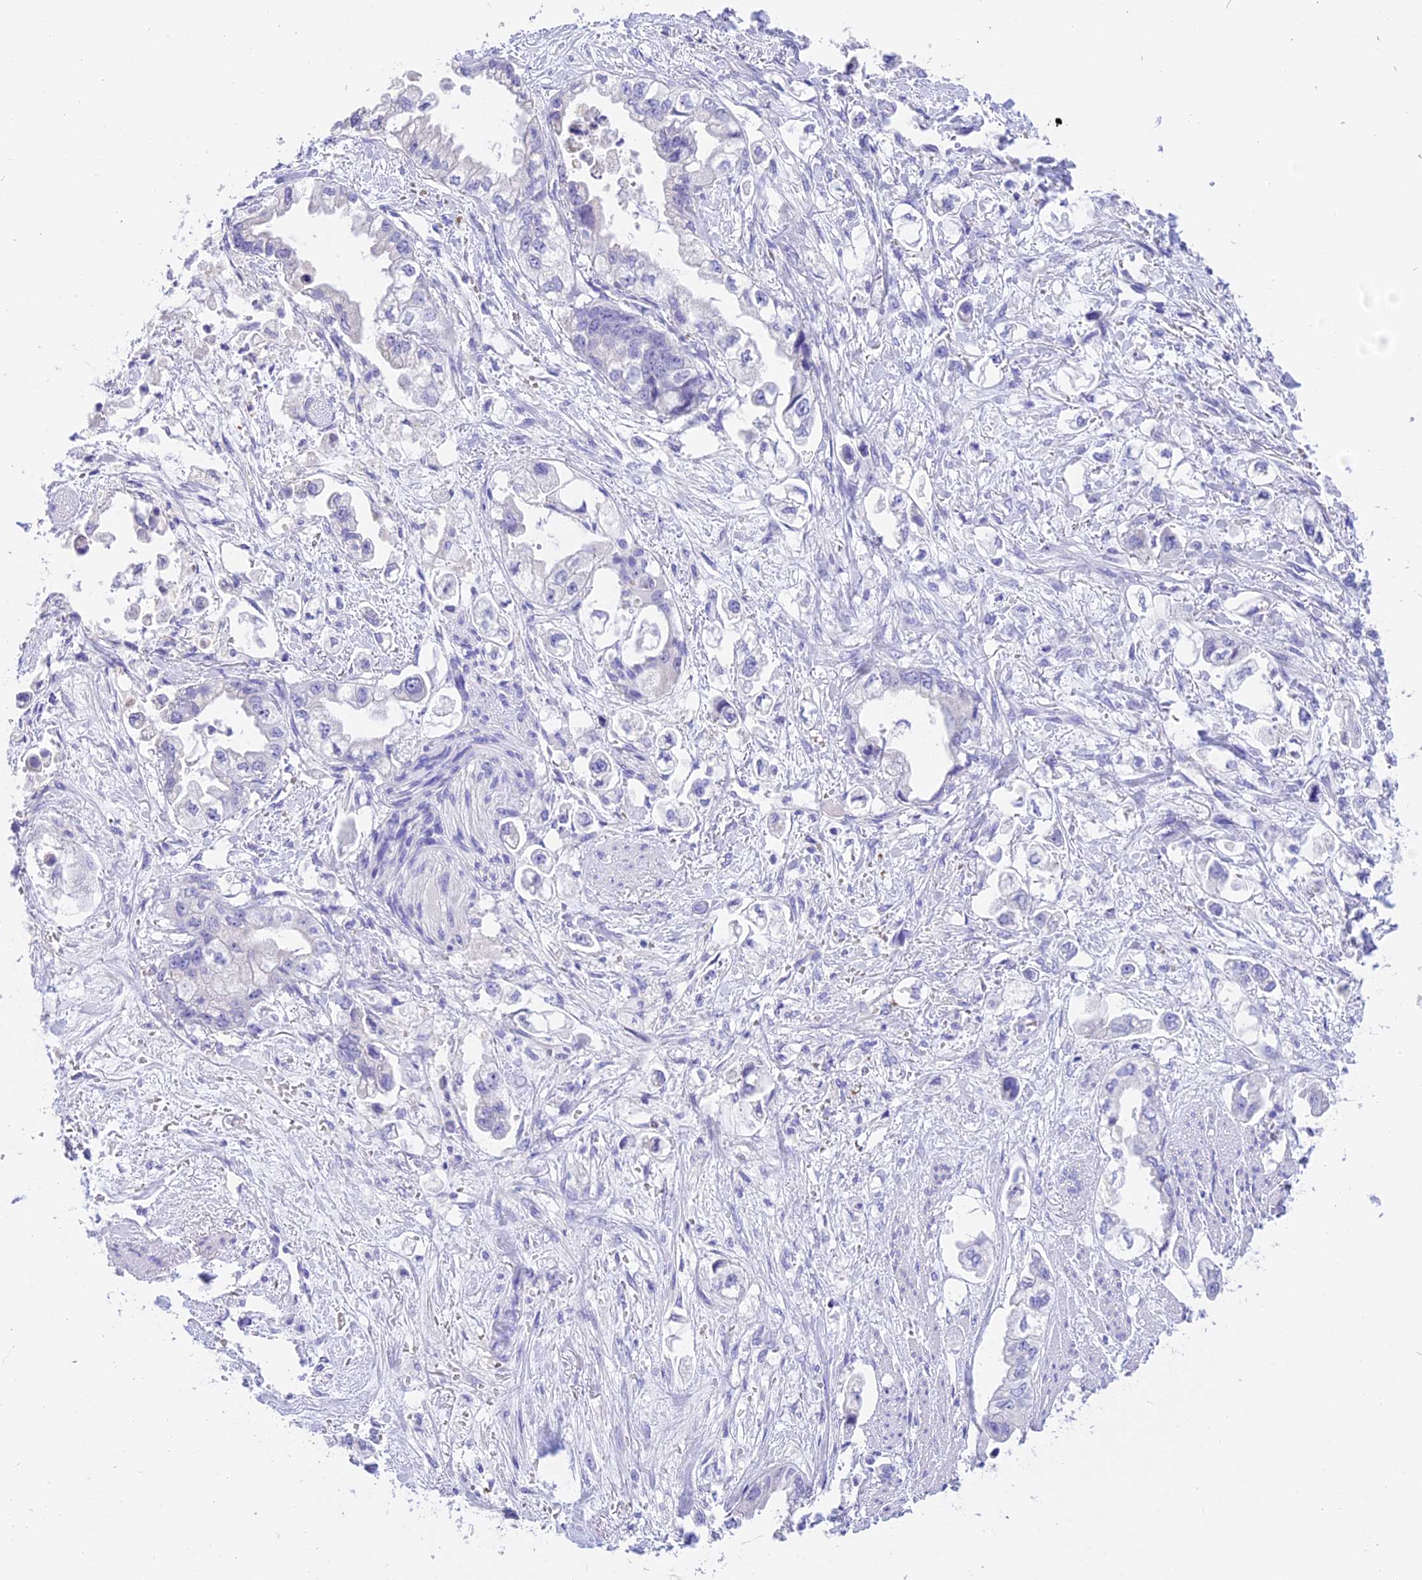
{"staining": {"intensity": "negative", "quantity": "none", "location": "none"}, "tissue": "stomach cancer", "cell_type": "Tumor cells", "image_type": "cancer", "snomed": [{"axis": "morphology", "description": "Adenocarcinoma, NOS"}, {"axis": "topography", "description": "Stomach"}], "caption": "Stomach cancer (adenocarcinoma) was stained to show a protein in brown. There is no significant expression in tumor cells. (DAB immunohistochemistry (IHC), high magnification).", "gene": "TNNC2", "patient": {"sex": "male", "age": 62}}